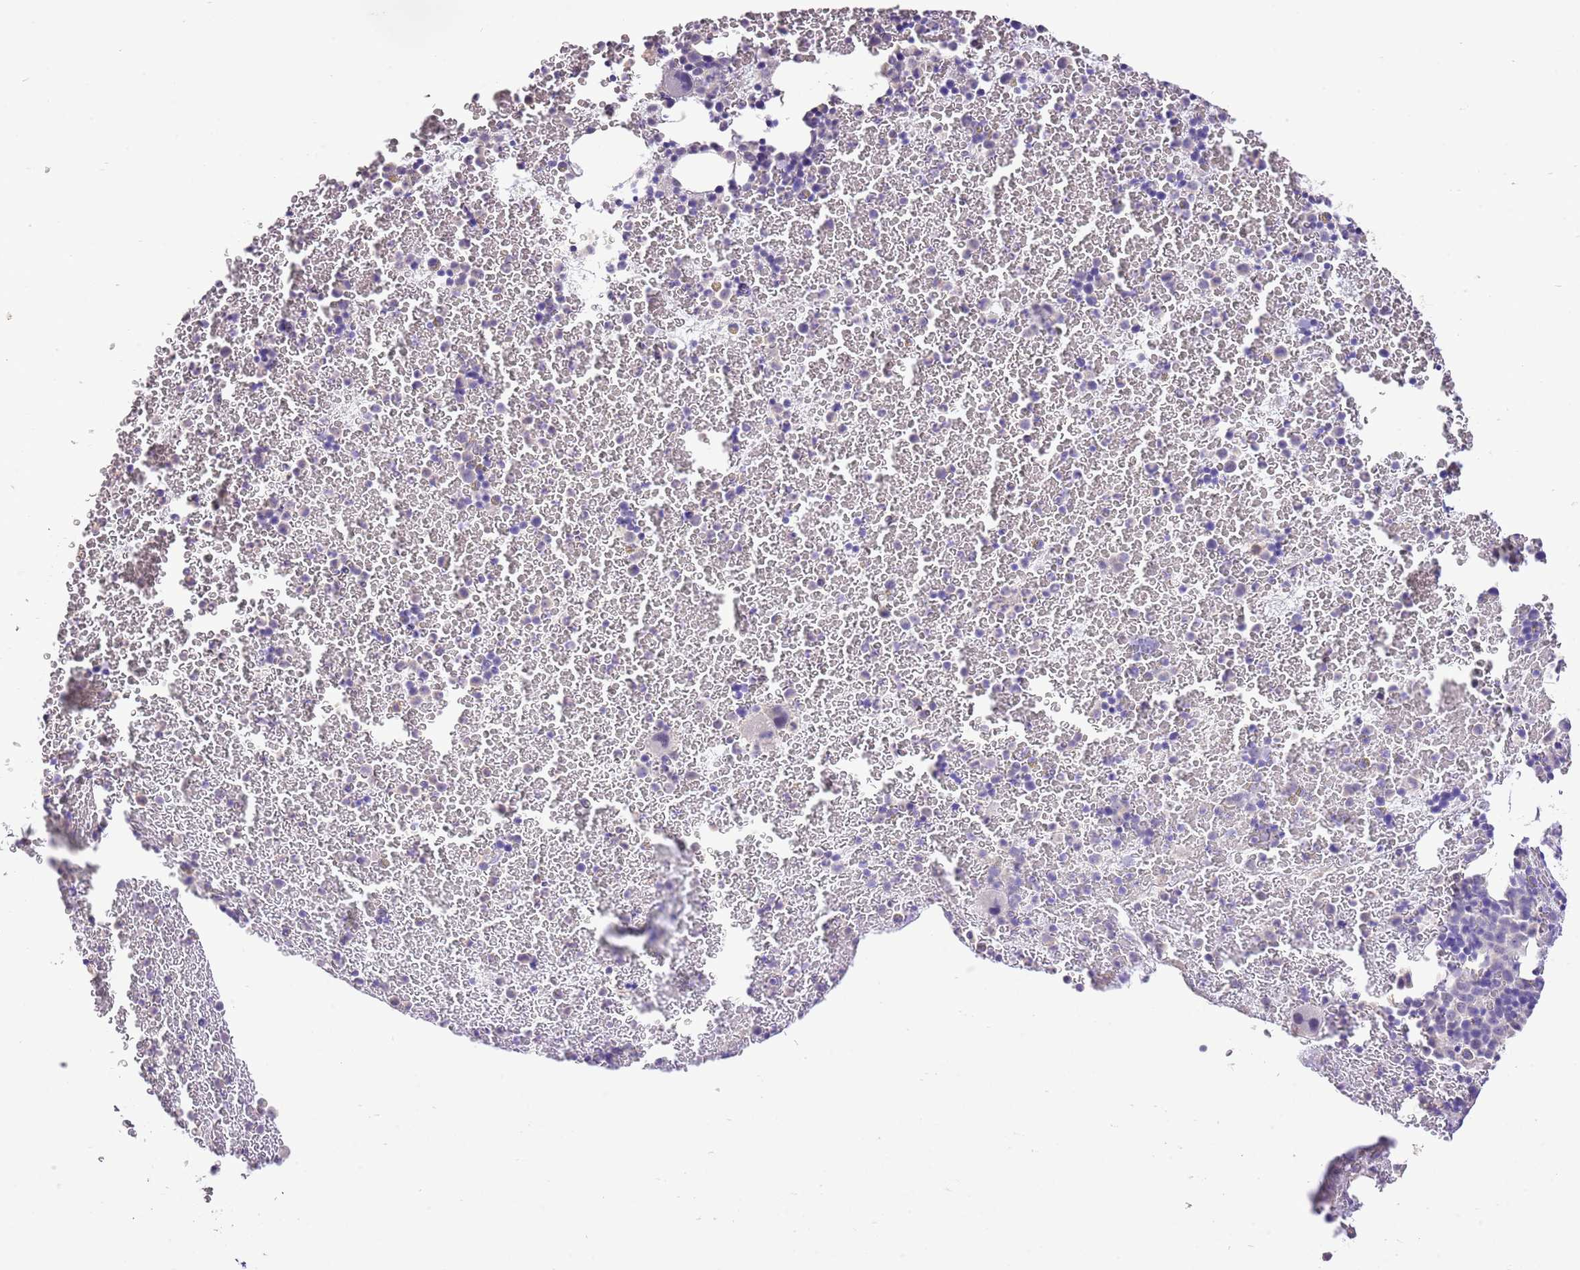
{"staining": {"intensity": "negative", "quantity": "none", "location": "none"}, "tissue": "bone marrow", "cell_type": "Hematopoietic cells", "image_type": "normal", "snomed": [{"axis": "morphology", "description": "Normal tissue, NOS"}, {"axis": "topography", "description": "Bone marrow"}], "caption": "The photomicrograph reveals no significant positivity in hematopoietic cells of bone marrow.", "gene": "IZUMO4", "patient": {"sex": "male", "age": 11}}